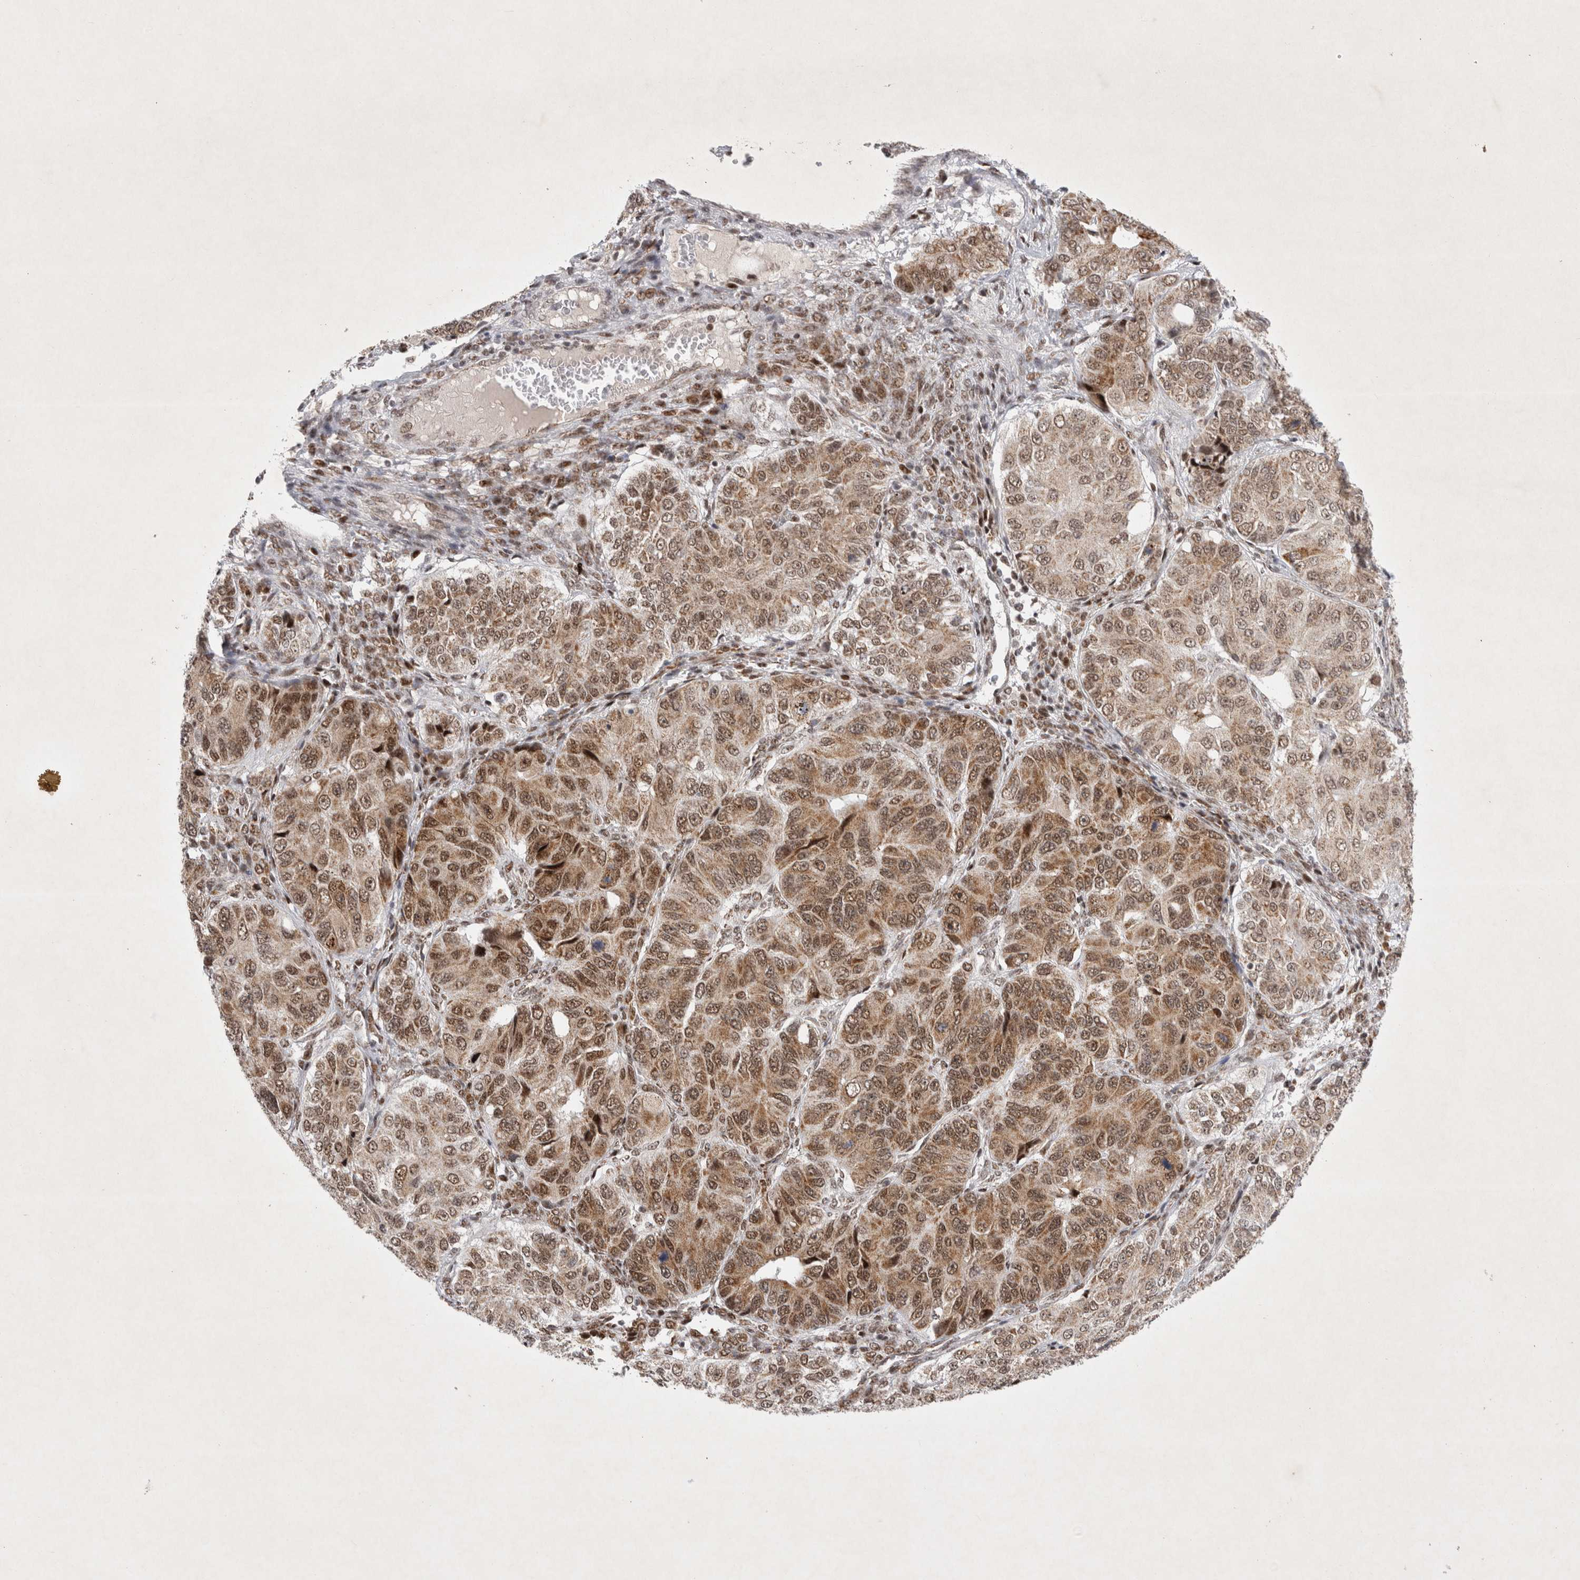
{"staining": {"intensity": "moderate", "quantity": ">75%", "location": "cytoplasmic/membranous,nuclear"}, "tissue": "ovarian cancer", "cell_type": "Tumor cells", "image_type": "cancer", "snomed": [{"axis": "morphology", "description": "Carcinoma, endometroid"}, {"axis": "topography", "description": "Ovary"}], "caption": "This image displays immunohistochemistry (IHC) staining of human ovarian cancer (endometroid carcinoma), with medium moderate cytoplasmic/membranous and nuclear staining in approximately >75% of tumor cells.", "gene": "MRPL37", "patient": {"sex": "female", "age": 51}}